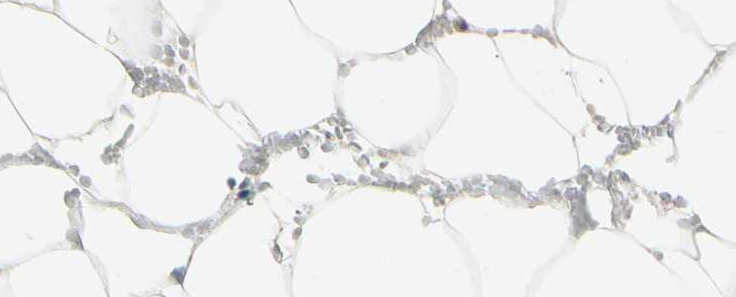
{"staining": {"intensity": "weak", "quantity": "25%-75%", "location": "cytoplasmic/membranous"}, "tissue": "adipose tissue", "cell_type": "Adipocytes", "image_type": "normal", "snomed": [{"axis": "morphology", "description": "Normal tissue, NOS"}, {"axis": "topography", "description": "Breast"}, {"axis": "topography", "description": "Adipose tissue"}], "caption": "Immunohistochemistry micrograph of unremarkable adipose tissue: adipose tissue stained using immunohistochemistry exhibits low levels of weak protein expression localized specifically in the cytoplasmic/membranous of adipocytes, appearing as a cytoplasmic/membranous brown color.", "gene": "PITX1", "patient": {"sex": "female", "age": 25}}